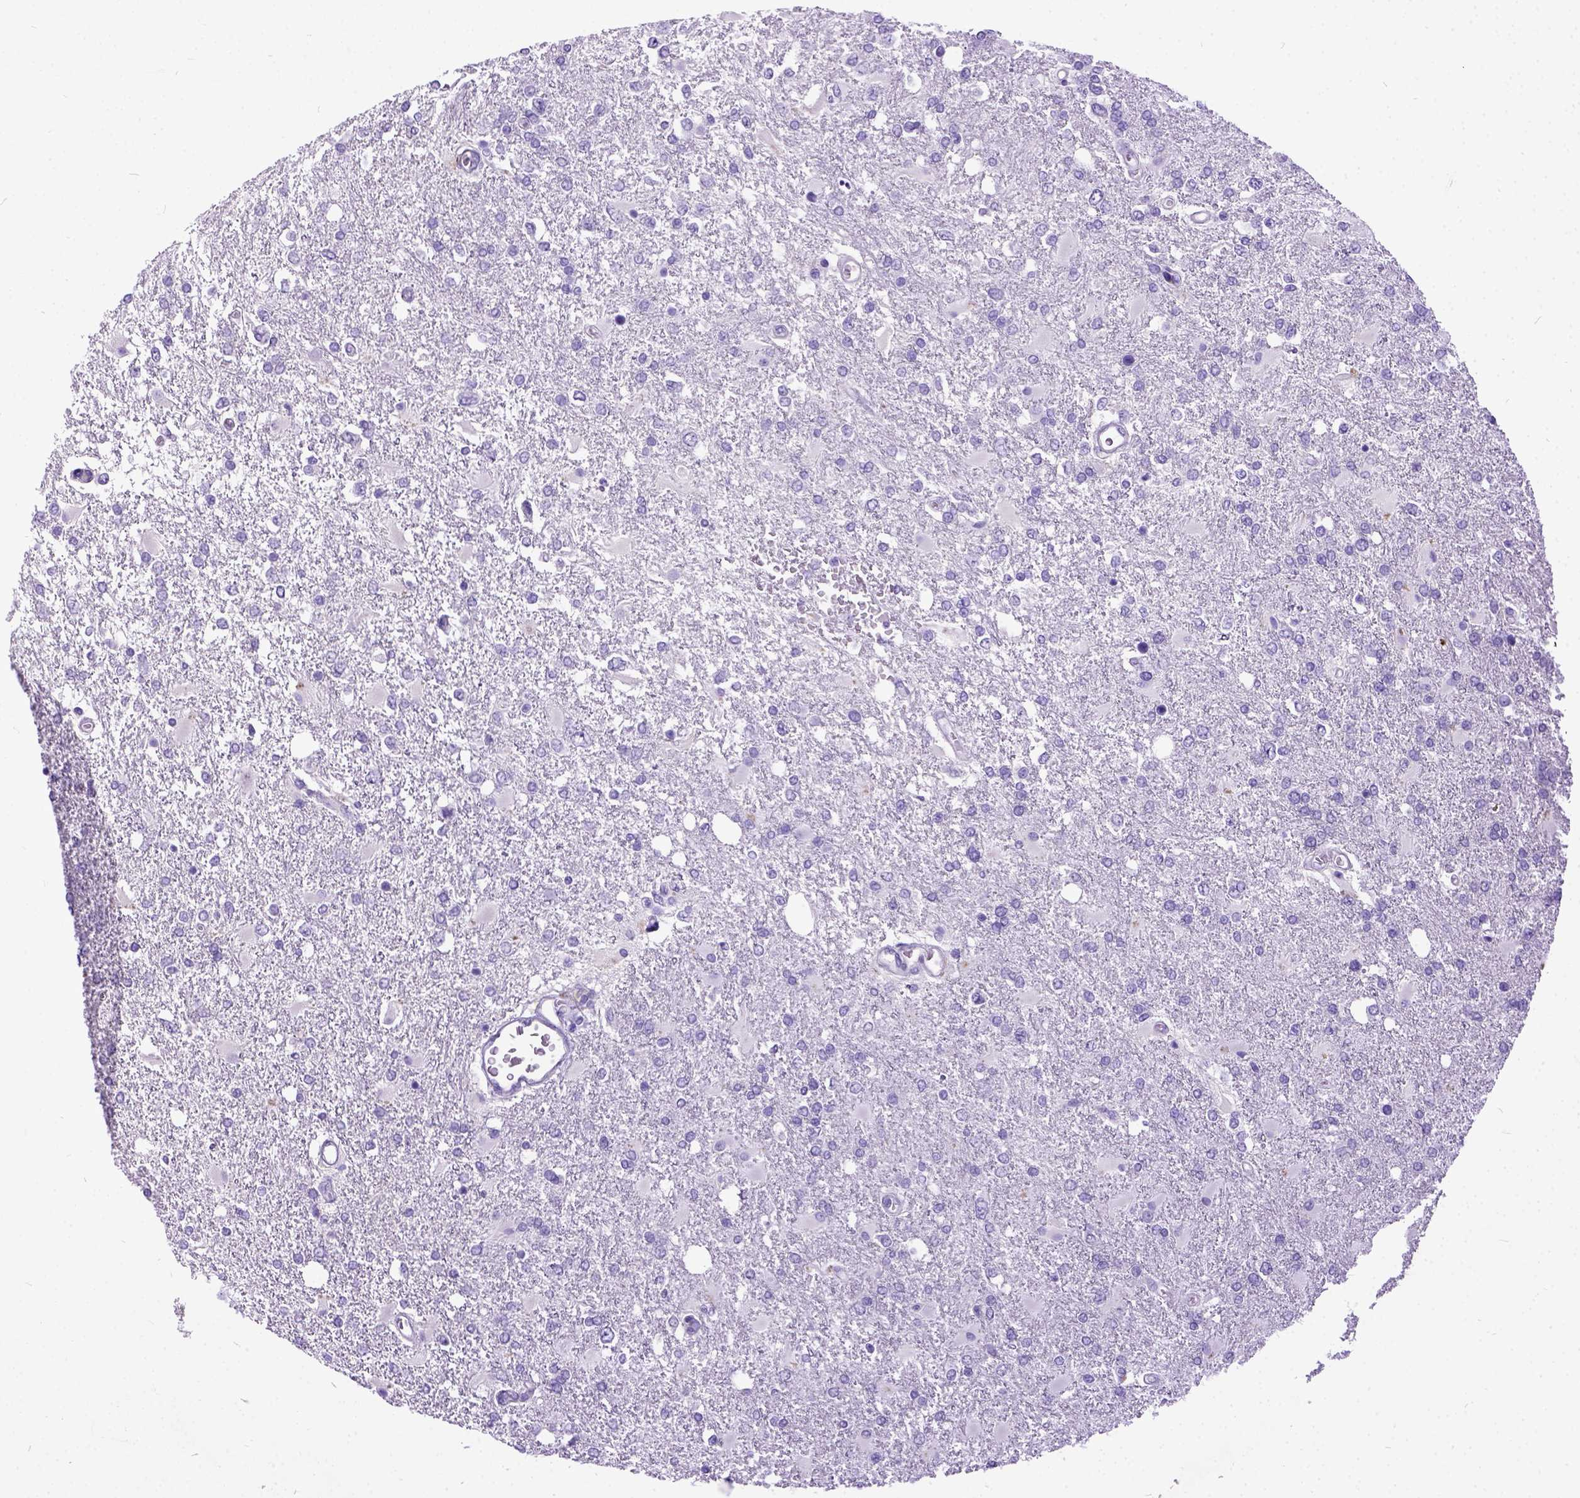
{"staining": {"intensity": "negative", "quantity": "none", "location": "none"}, "tissue": "glioma", "cell_type": "Tumor cells", "image_type": "cancer", "snomed": [{"axis": "morphology", "description": "Glioma, malignant, High grade"}, {"axis": "topography", "description": "Cerebral cortex"}], "caption": "The photomicrograph displays no staining of tumor cells in high-grade glioma (malignant).", "gene": "IGF2", "patient": {"sex": "male", "age": 79}}